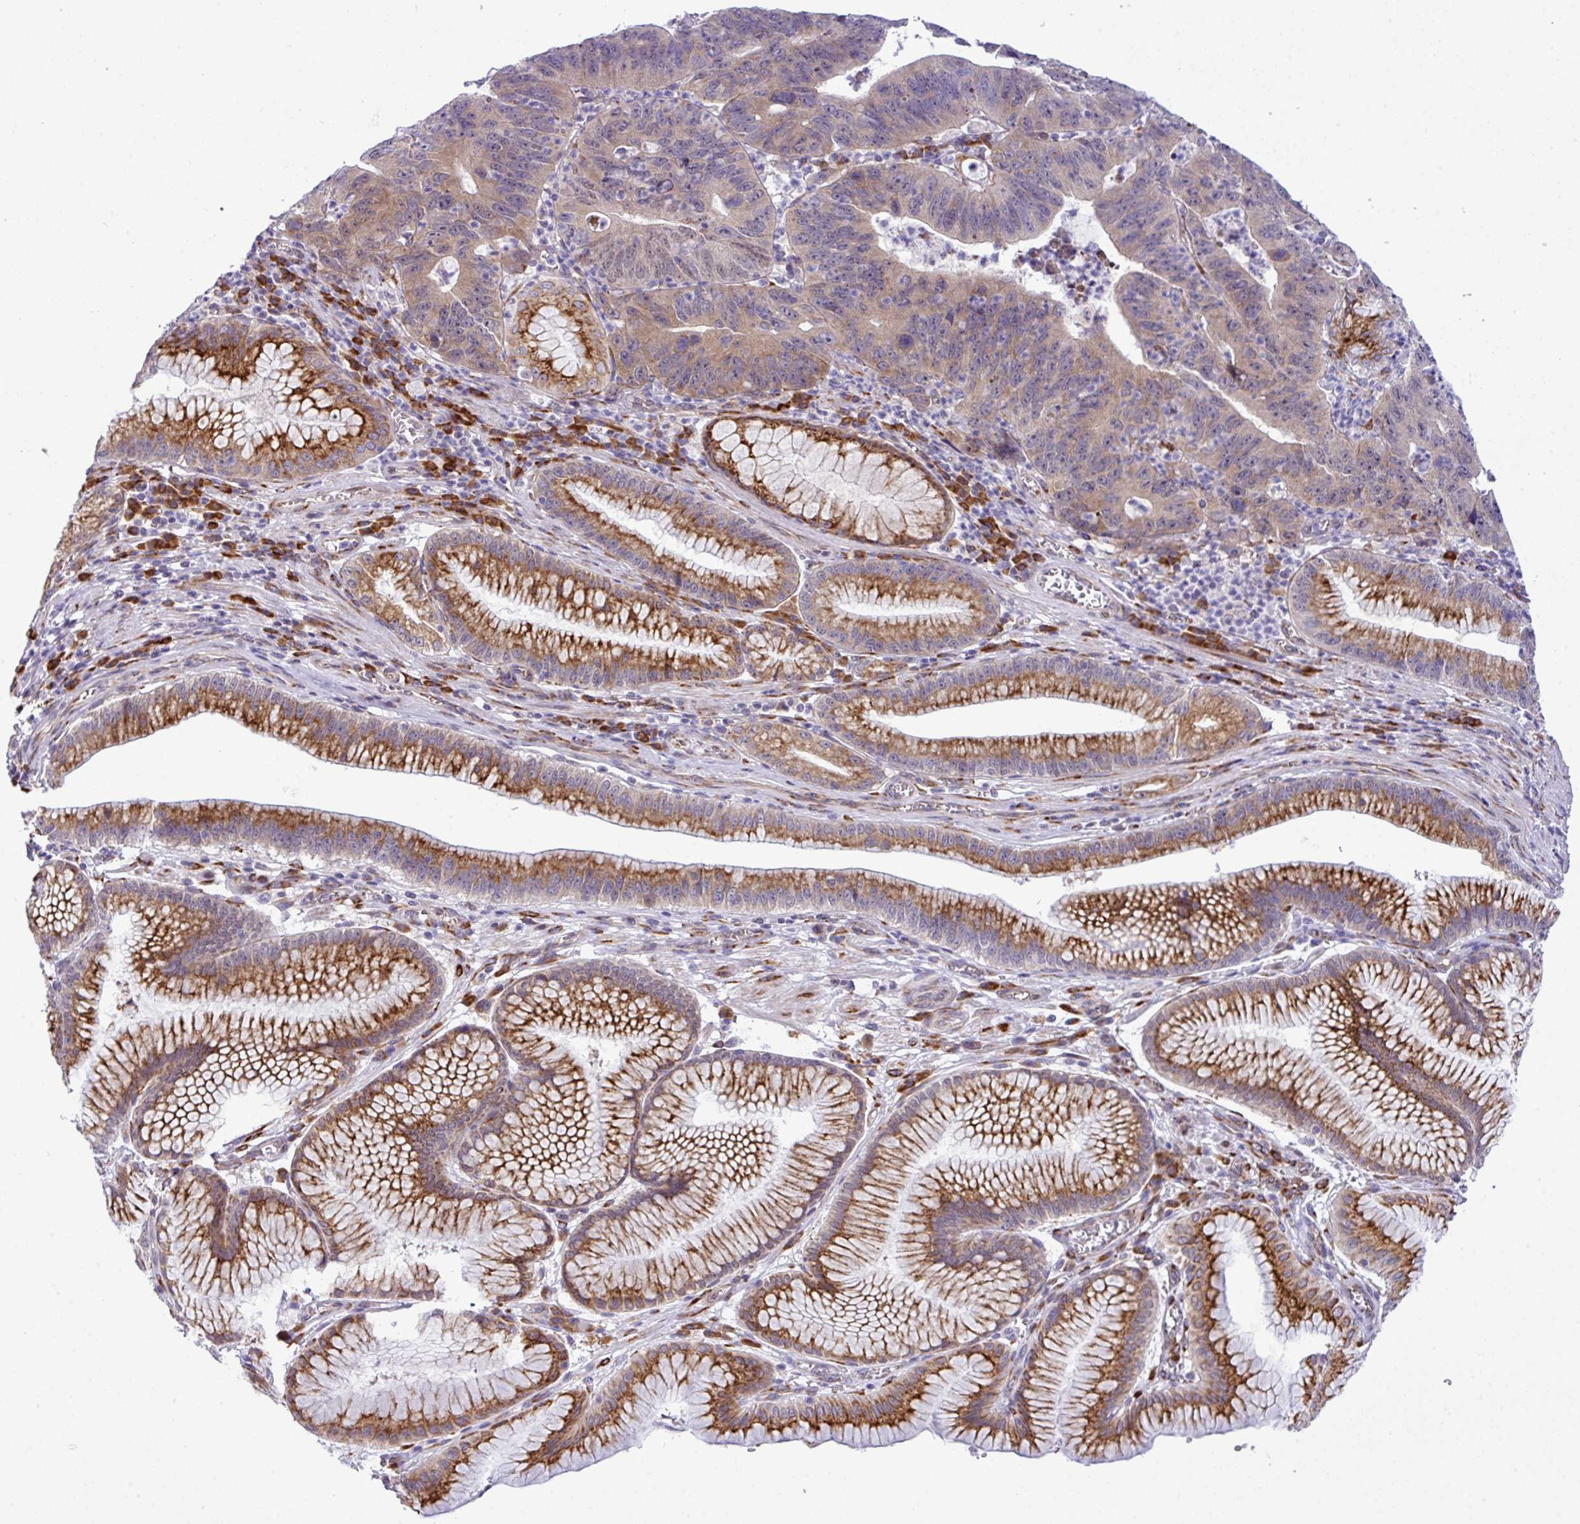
{"staining": {"intensity": "weak", "quantity": "25%-75%", "location": "cytoplasmic/membranous"}, "tissue": "stomach cancer", "cell_type": "Tumor cells", "image_type": "cancer", "snomed": [{"axis": "morphology", "description": "Adenocarcinoma, NOS"}, {"axis": "topography", "description": "Stomach"}], "caption": "Human adenocarcinoma (stomach) stained with a brown dye reveals weak cytoplasmic/membranous positive expression in about 25%-75% of tumor cells.", "gene": "CFAP97", "patient": {"sex": "male", "age": 59}}